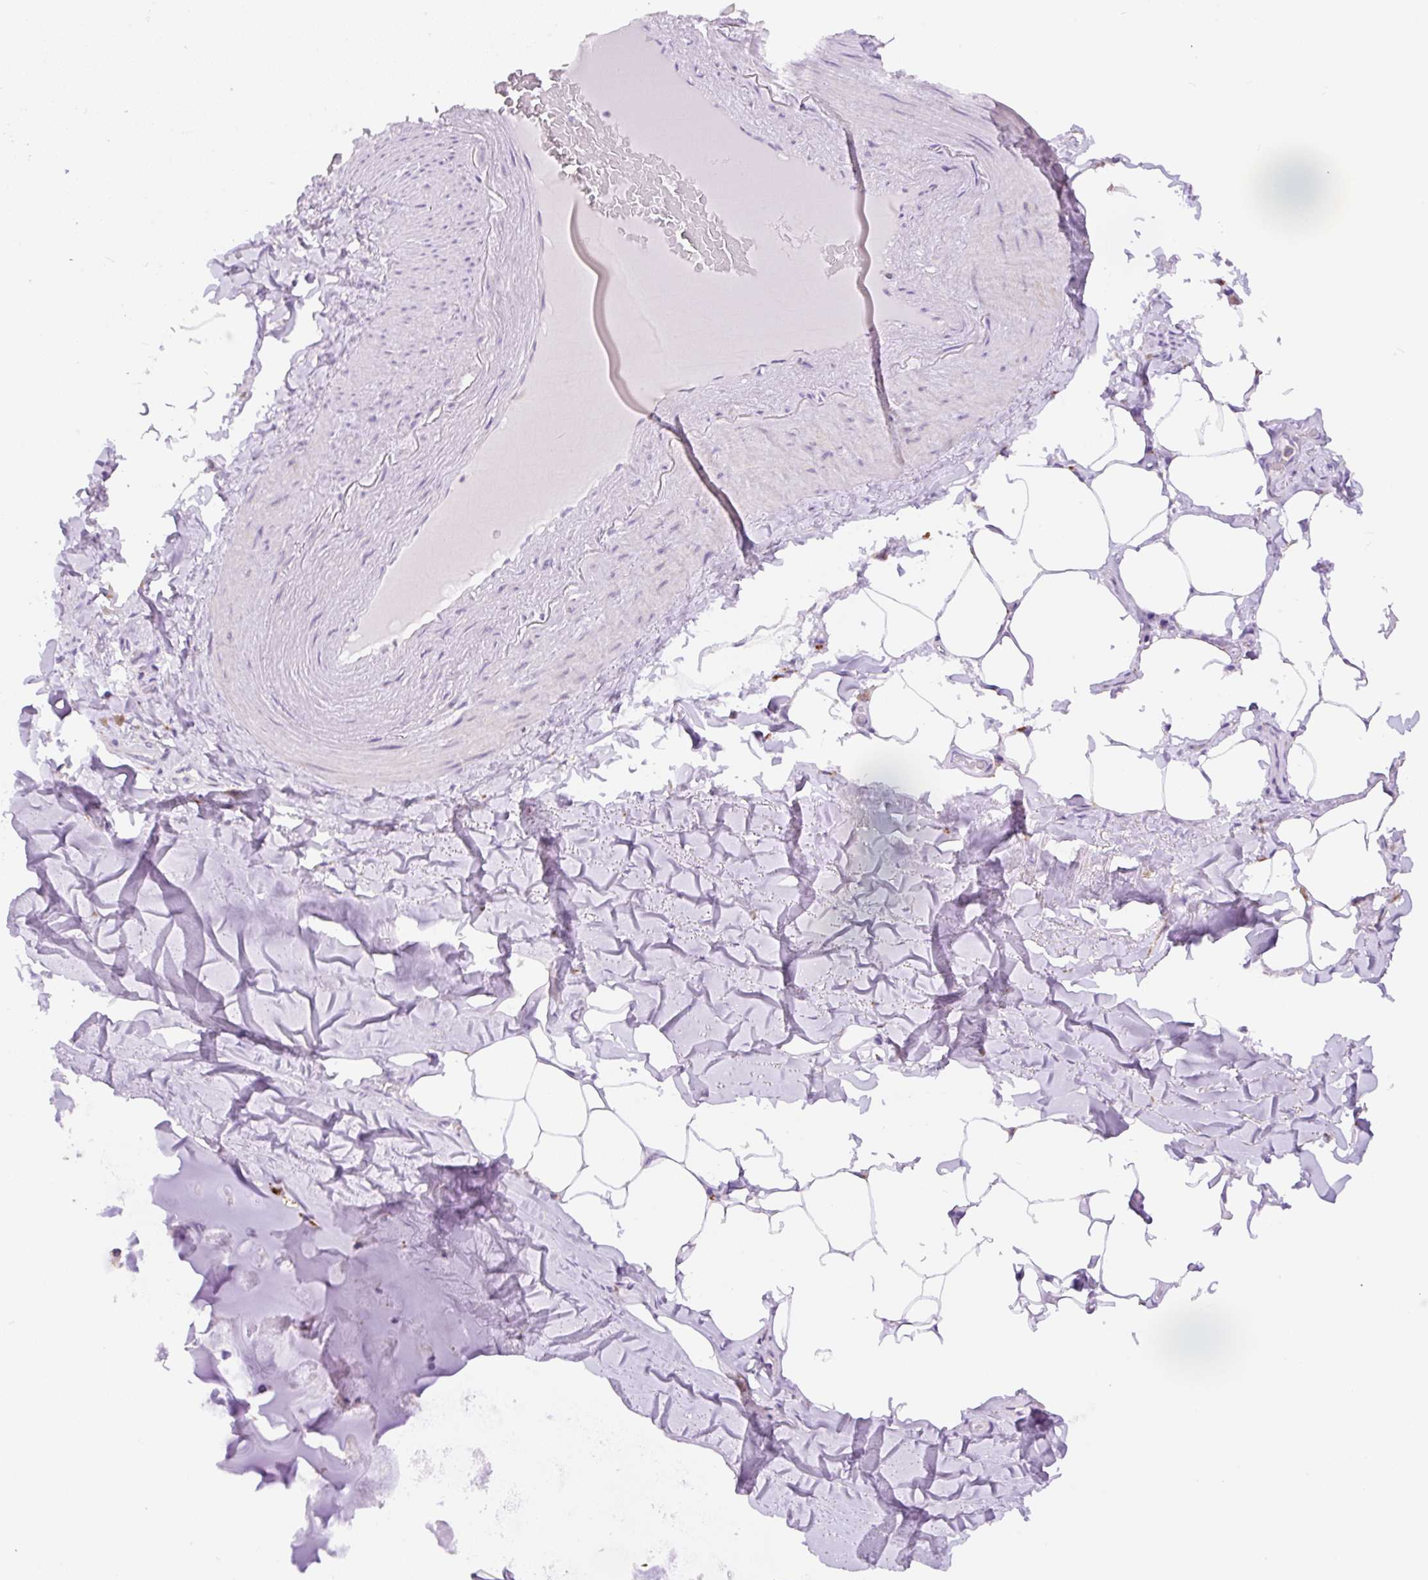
{"staining": {"intensity": "negative", "quantity": "none", "location": "none"}, "tissue": "adipose tissue", "cell_type": "Adipocytes", "image_type": "normal", "snomed": [{"axis": "morphology", "description": "Normal tissue, NOS"}, {"axis": "topography", "description": "Bronchus"}], "caption": "IHC of unremarkable human adipose tissue displays no positivity in adipocytes. Nuclei are stained in blue.", "gene": "CEBPZOS", "patient": {"sex": "male", "age": 66}}